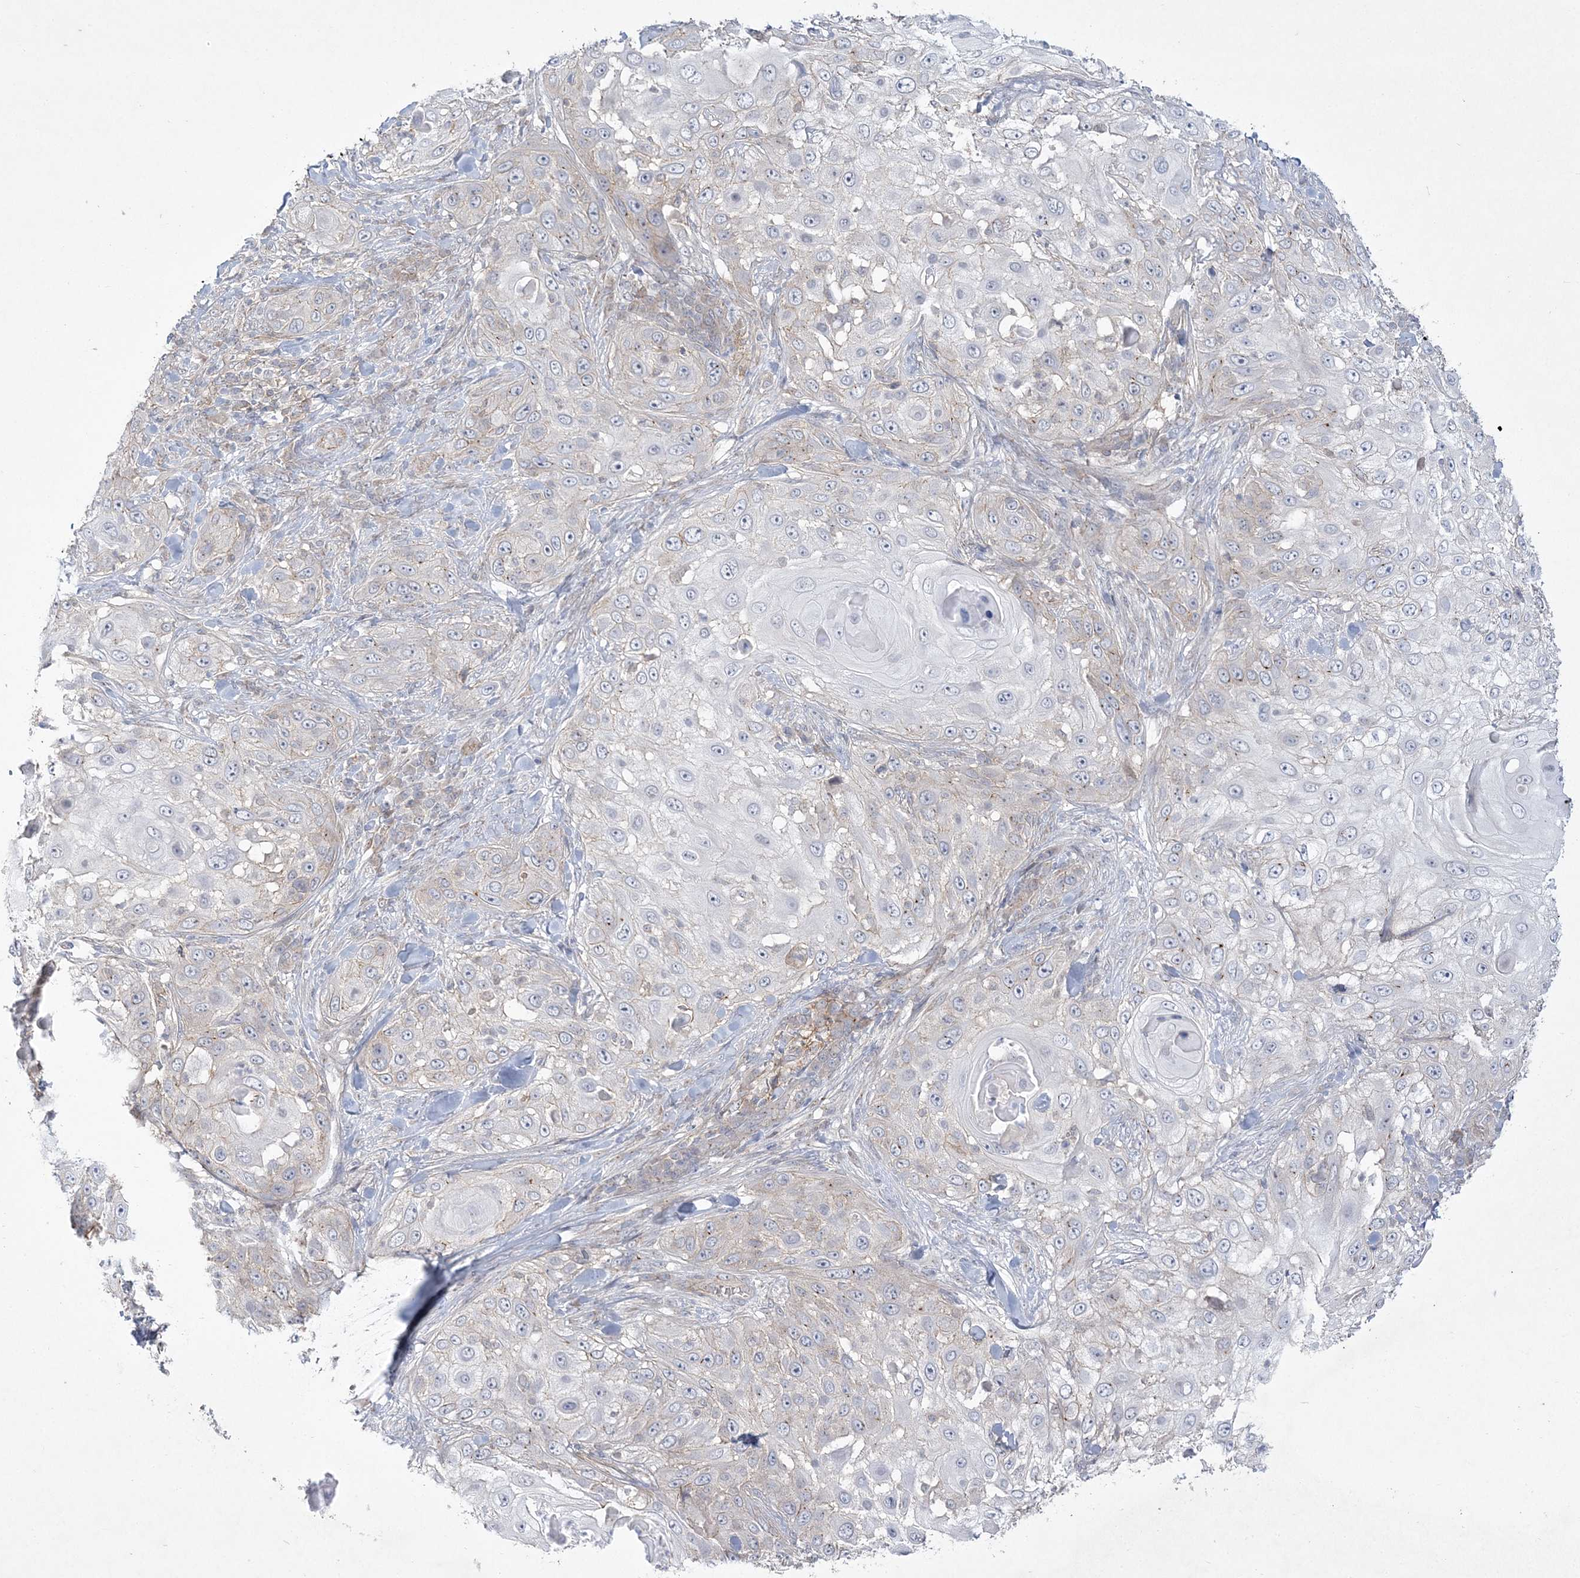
{"staining": {"intensity": "weak", "quantity": "<25%", "location": "cytoplasmic/membranous"}, "tissue": "skin cancer", "cell_type": "Tumor cells", "image_type": "cancer", "snomed": [{"axis": "morphology", "description": "Squamous cell carcinoma, NOS"}, {"axis": "topography", "description": "Skin"}], "caption": "The image demonstrates no staining of tumor cells in skin cancer (squamous cell carcinoma).", "gene": "ADAMTS12", "patient": {"sex": "female", "age": 44}}